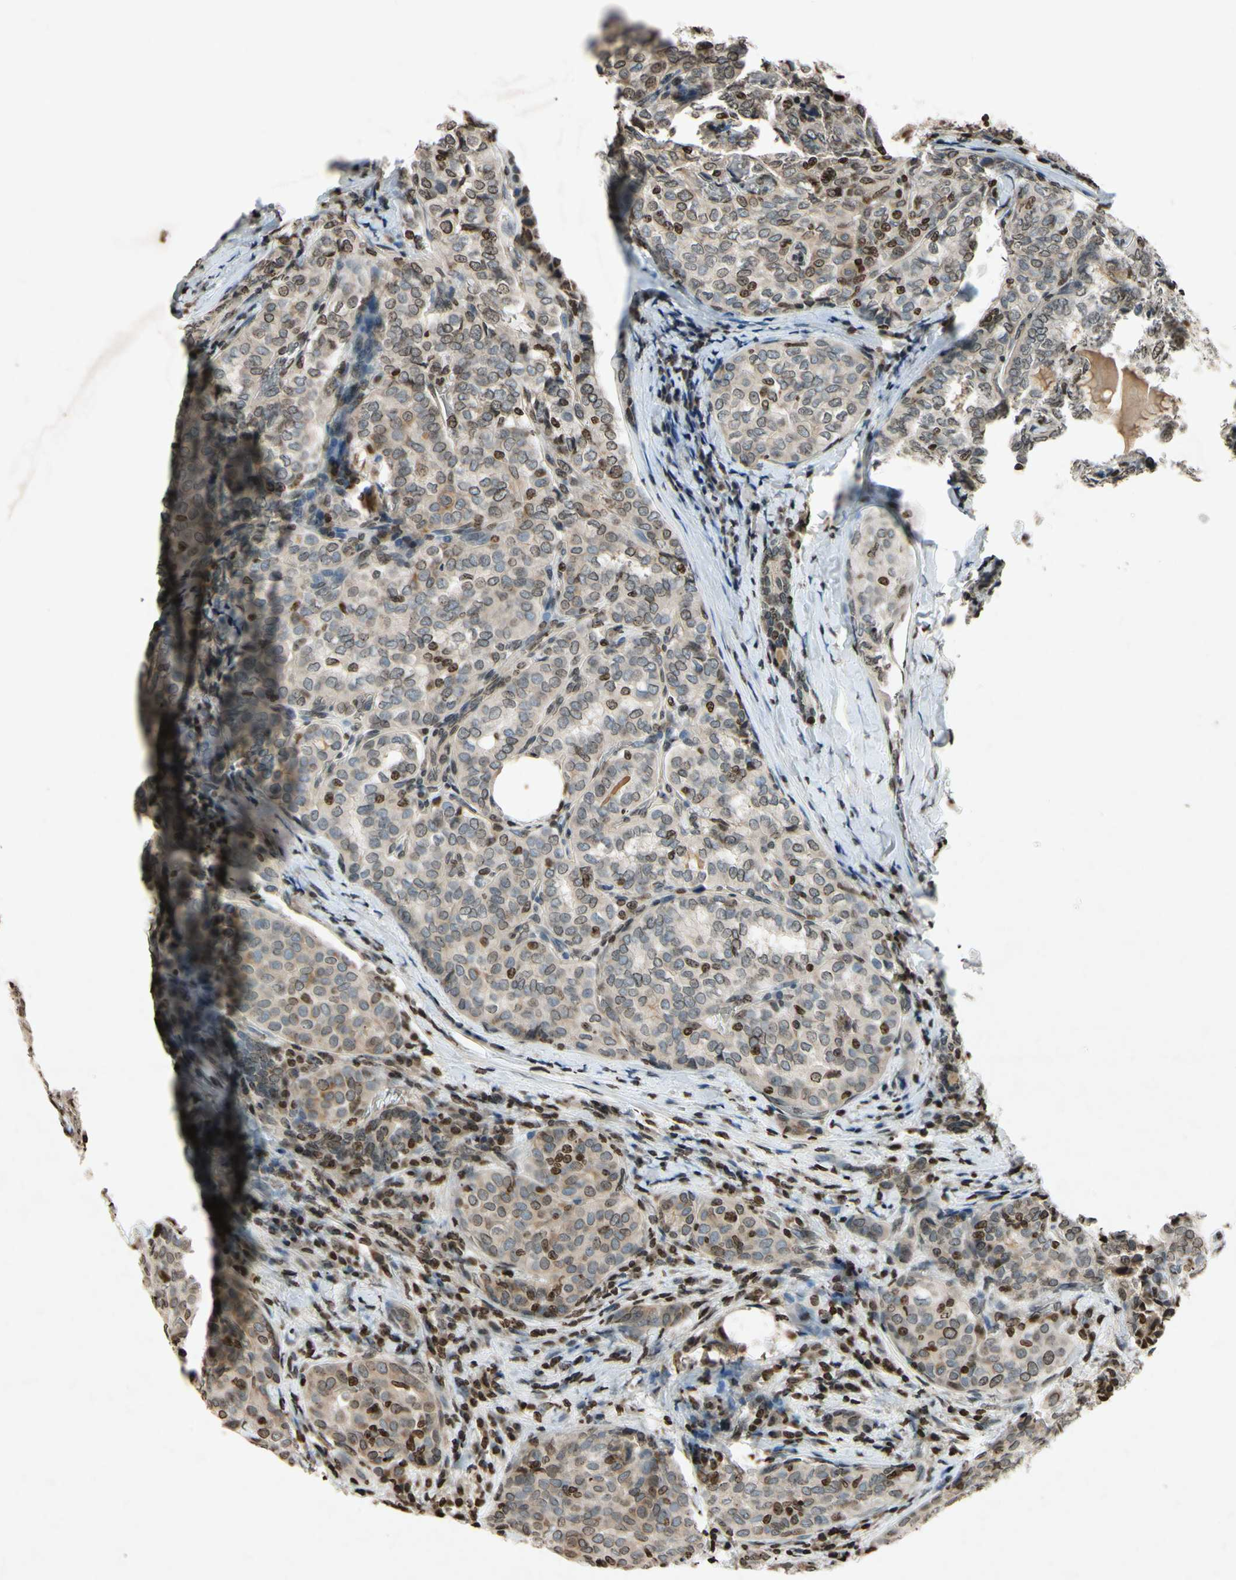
{"staining": {"intensity": "weak", "quantity": "25%-75%", "location": "nuclear"}, "tissue": "thyroid cancer", "cell_type": "Tumor cells", "image_type": "cancer", "snomed": [{"axis": "morphology", "description": "Normal tissue, NOS"}, {"axis": "morphology", "description": "Papillary adenocarcinoma, NOS"}, {"axis": "topography", "description": "Thyroid gland"}], "caption": "This micrograph reveals thyroid papillary adenocarcinoma stained with IHC to label a protein in brown. The nuclear of tumor cells show weak positivity for the protein. Nuclei are counter-stained blue.", "gene": "HOXB3", "patient": {"sex": "female", "age": 30}}